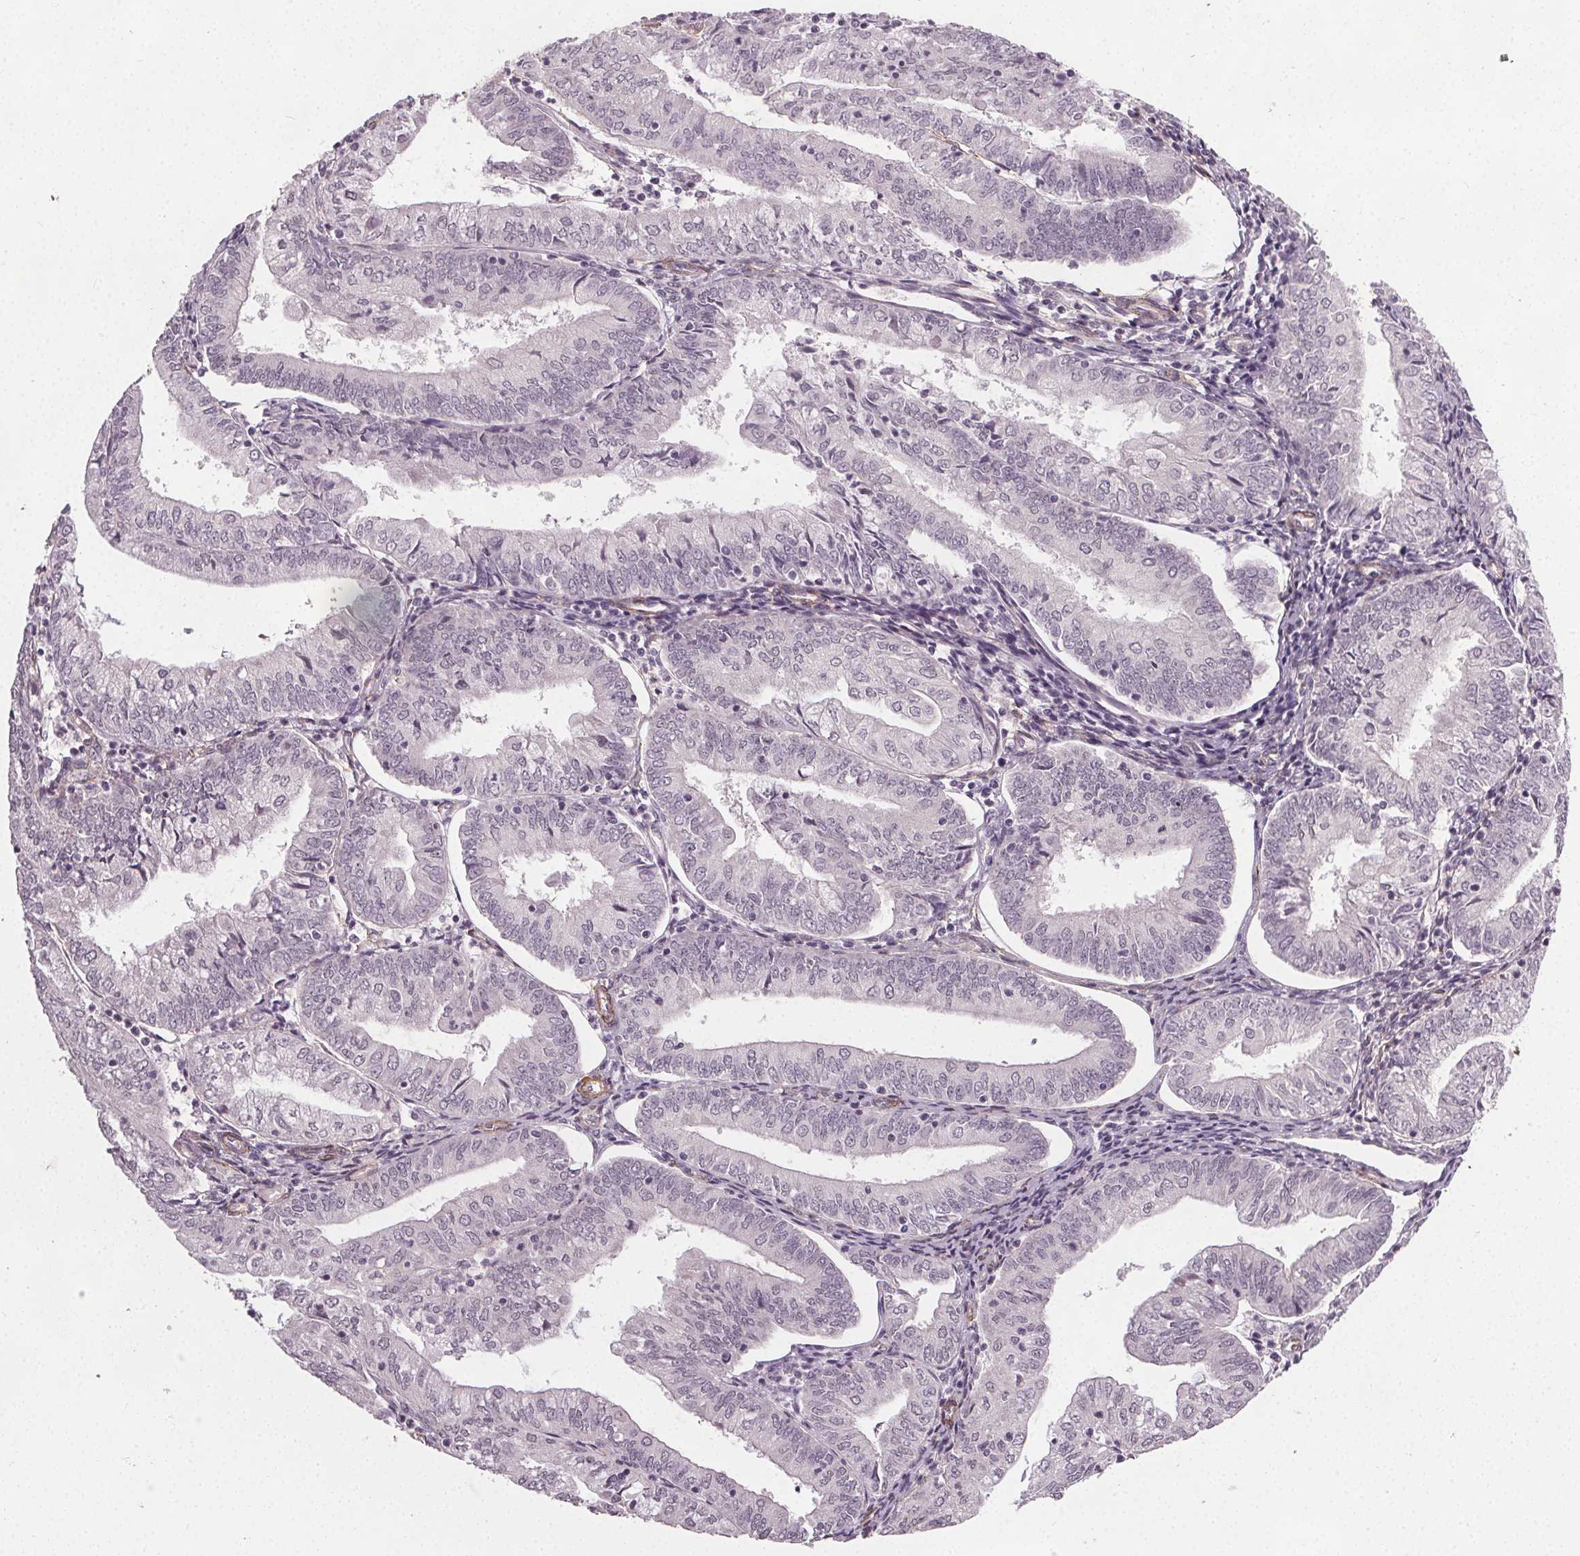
{"staining": {"intensity": "negative", "quantity": "none", "location": "none"}, "tissue": "endometrial cancer", "cell_type": "Tumor cells", "image_type": "cancer", "snomed": [{"axis": "morphology", "description": "Adenocarcinoma, NOS"}, {"axis": "topography", "description": "Endometrium"}], "caption": "Tumor cells show no significant protein staining in endometrial cancer.", "gene": "PKP1", "patient": {"sex": "female", "age": 55}}